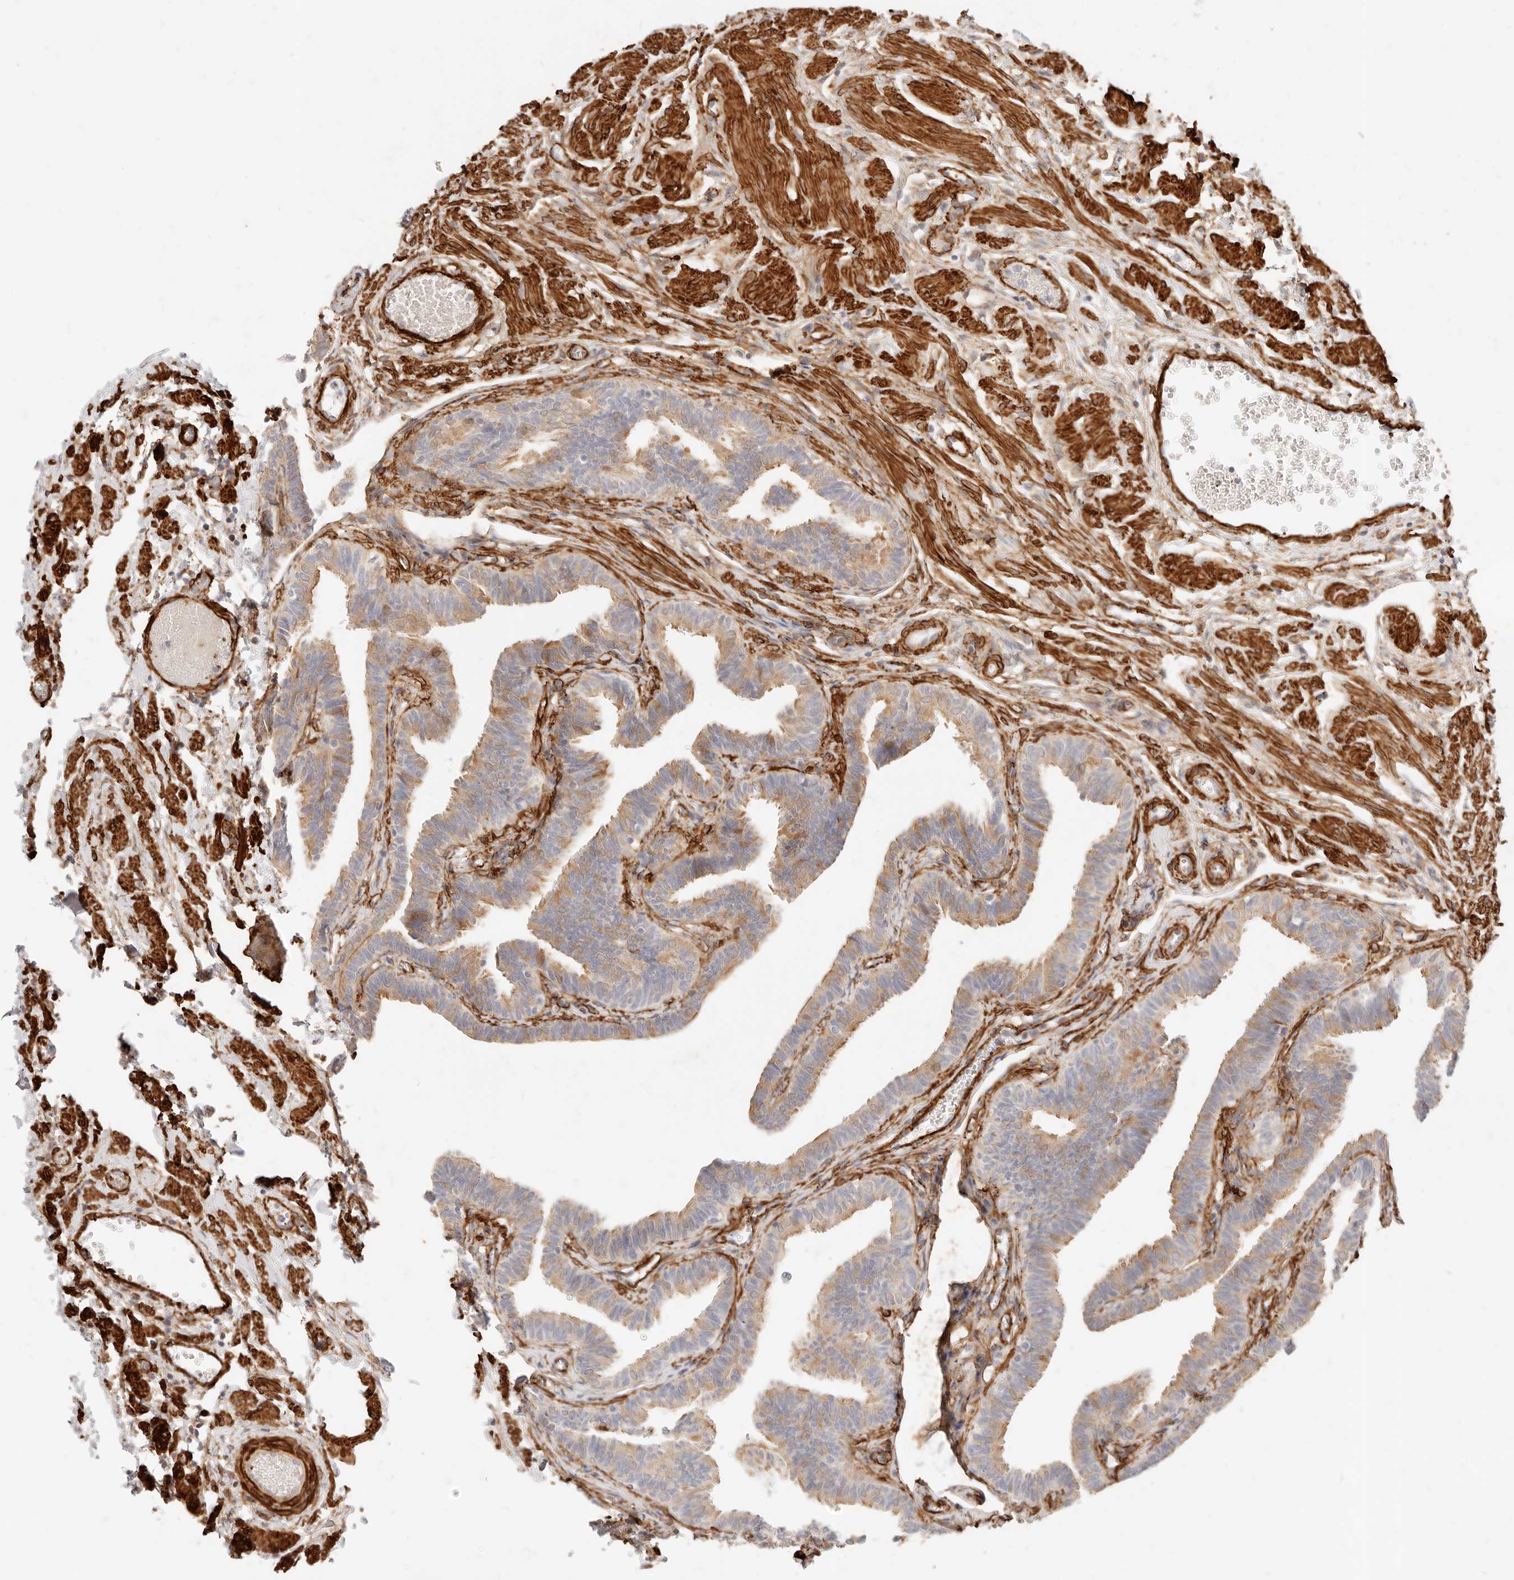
{"staining": {"intensity": "weak", "quantity": "25%-75%", "location": "cytoplasmic/membranous"}, "tissue": "fallopian tube", "cell_type": "Glandular cells", "image_type": "normal", "snomed": [{"axis": "morphology", "description": "Normal tissue, NOS"}, {"axis": "topography", "description": "Fallopian tube"}, {"axis": "topography", "description": "Ovary"}], "caption": "Immunohistochemistry (IHC) histopathology image of unremarkable fallopian tube: fallopian tube stained using immunohistochemistry (IHC) exhibits low levels of weak protein expression localized specifically in the cytoplasmic/membranous of glandular cells, appearing as a cytoplasmic/membranous brown color.", "gene": "TMTC2", "patient": {"sex": "female", "age": 23}}